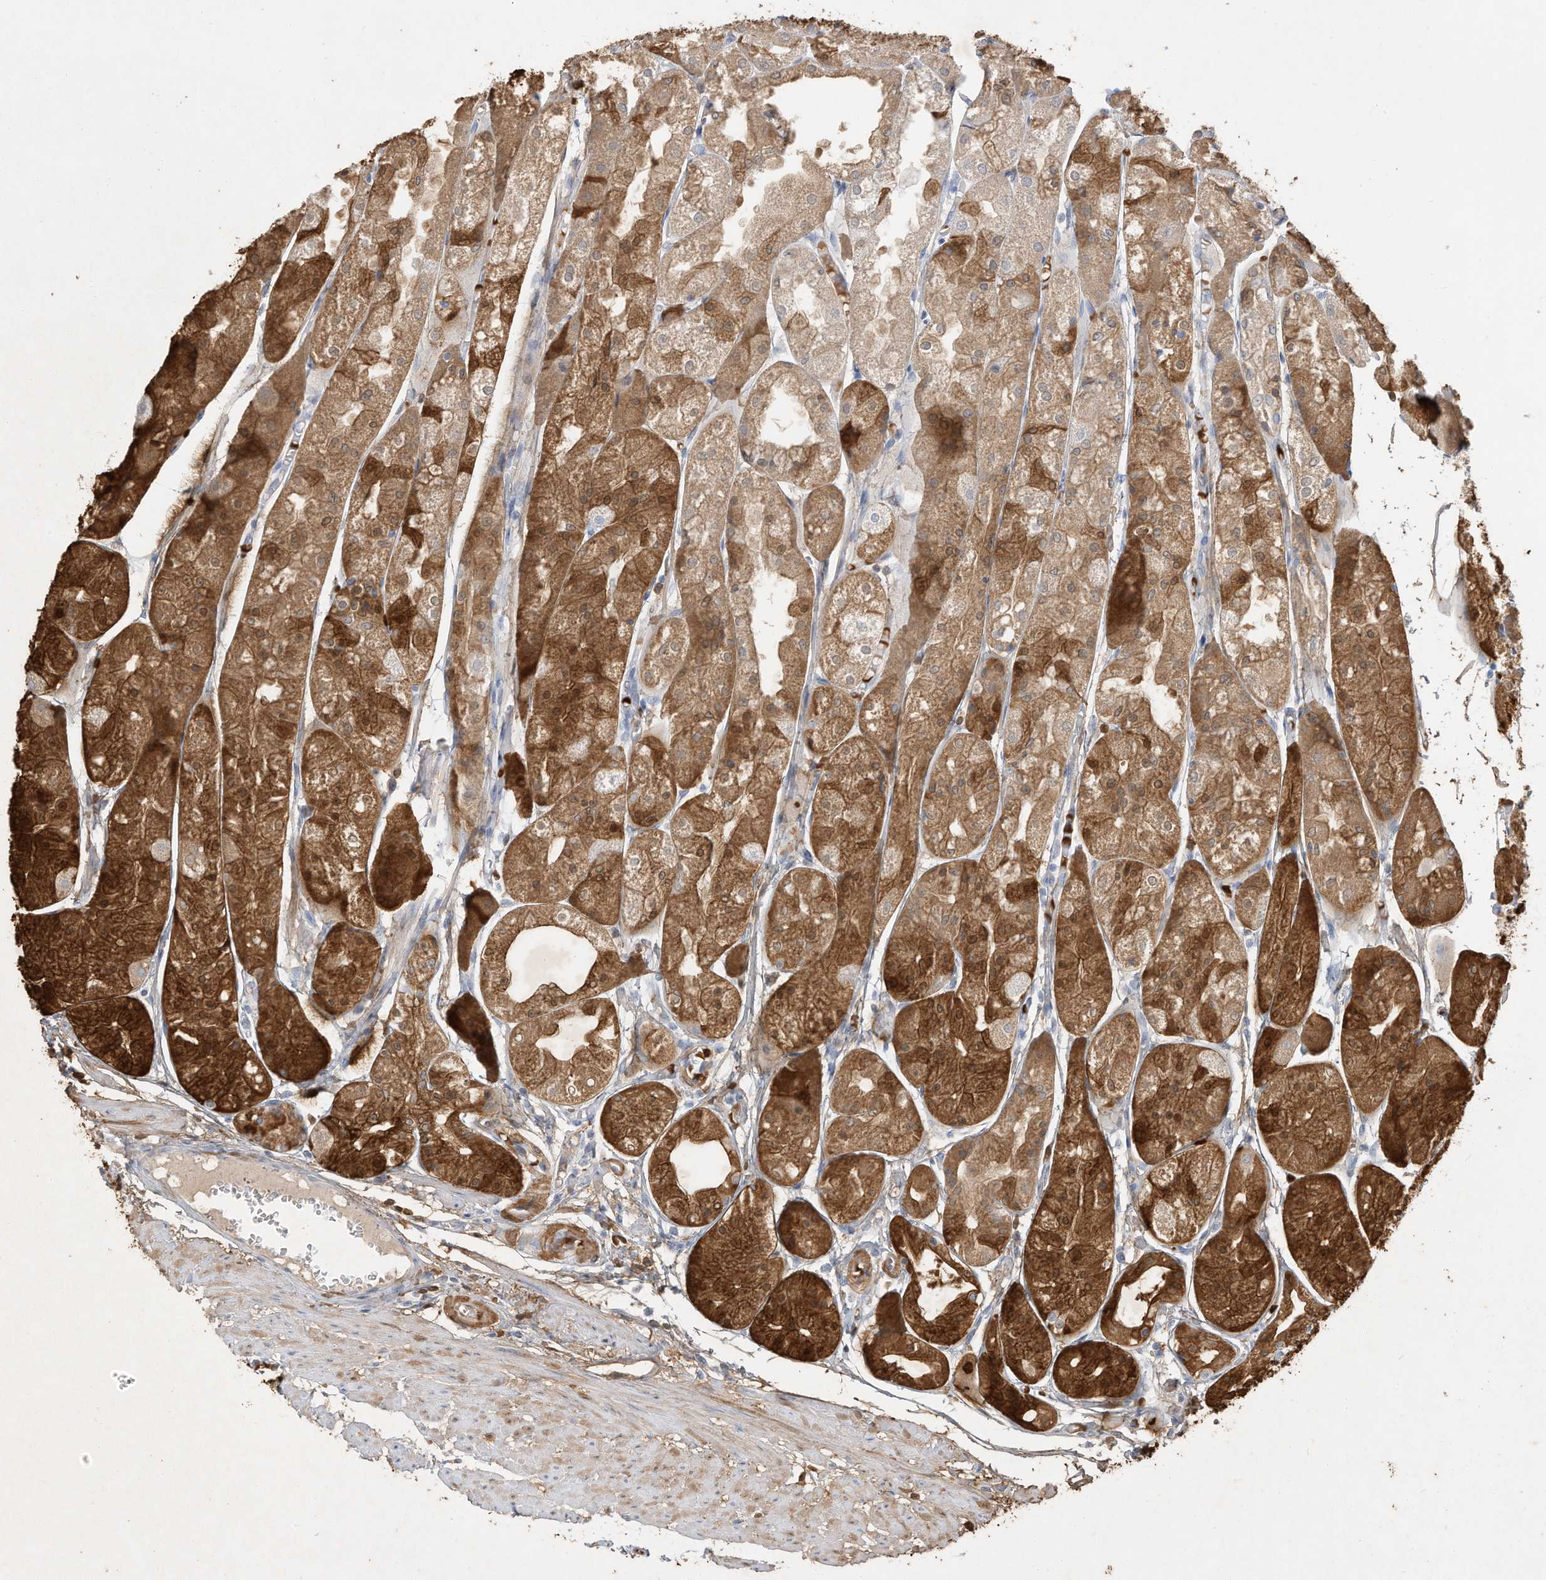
{"staining": {"intensity": "strong", "quantity": "25%-75%", "location": "cytoplasmic/membranous"}, "tissue": "stomach", "cell_type": "Glandular cells", "image_type": "normal", "snomed": [{"axis": "morphology", "description": "Normal tissue, NOS"}, {"axis": "topography", "description": "Stomach, upper"}], "caption": "Normal stomach shows strong cytoplasmic/membranous staining in approximately 25%-75% of glandular cells, visualized by immunohistochemistry.", "gene": "PGC", "patient": {"sex": "male", "age": 72}}